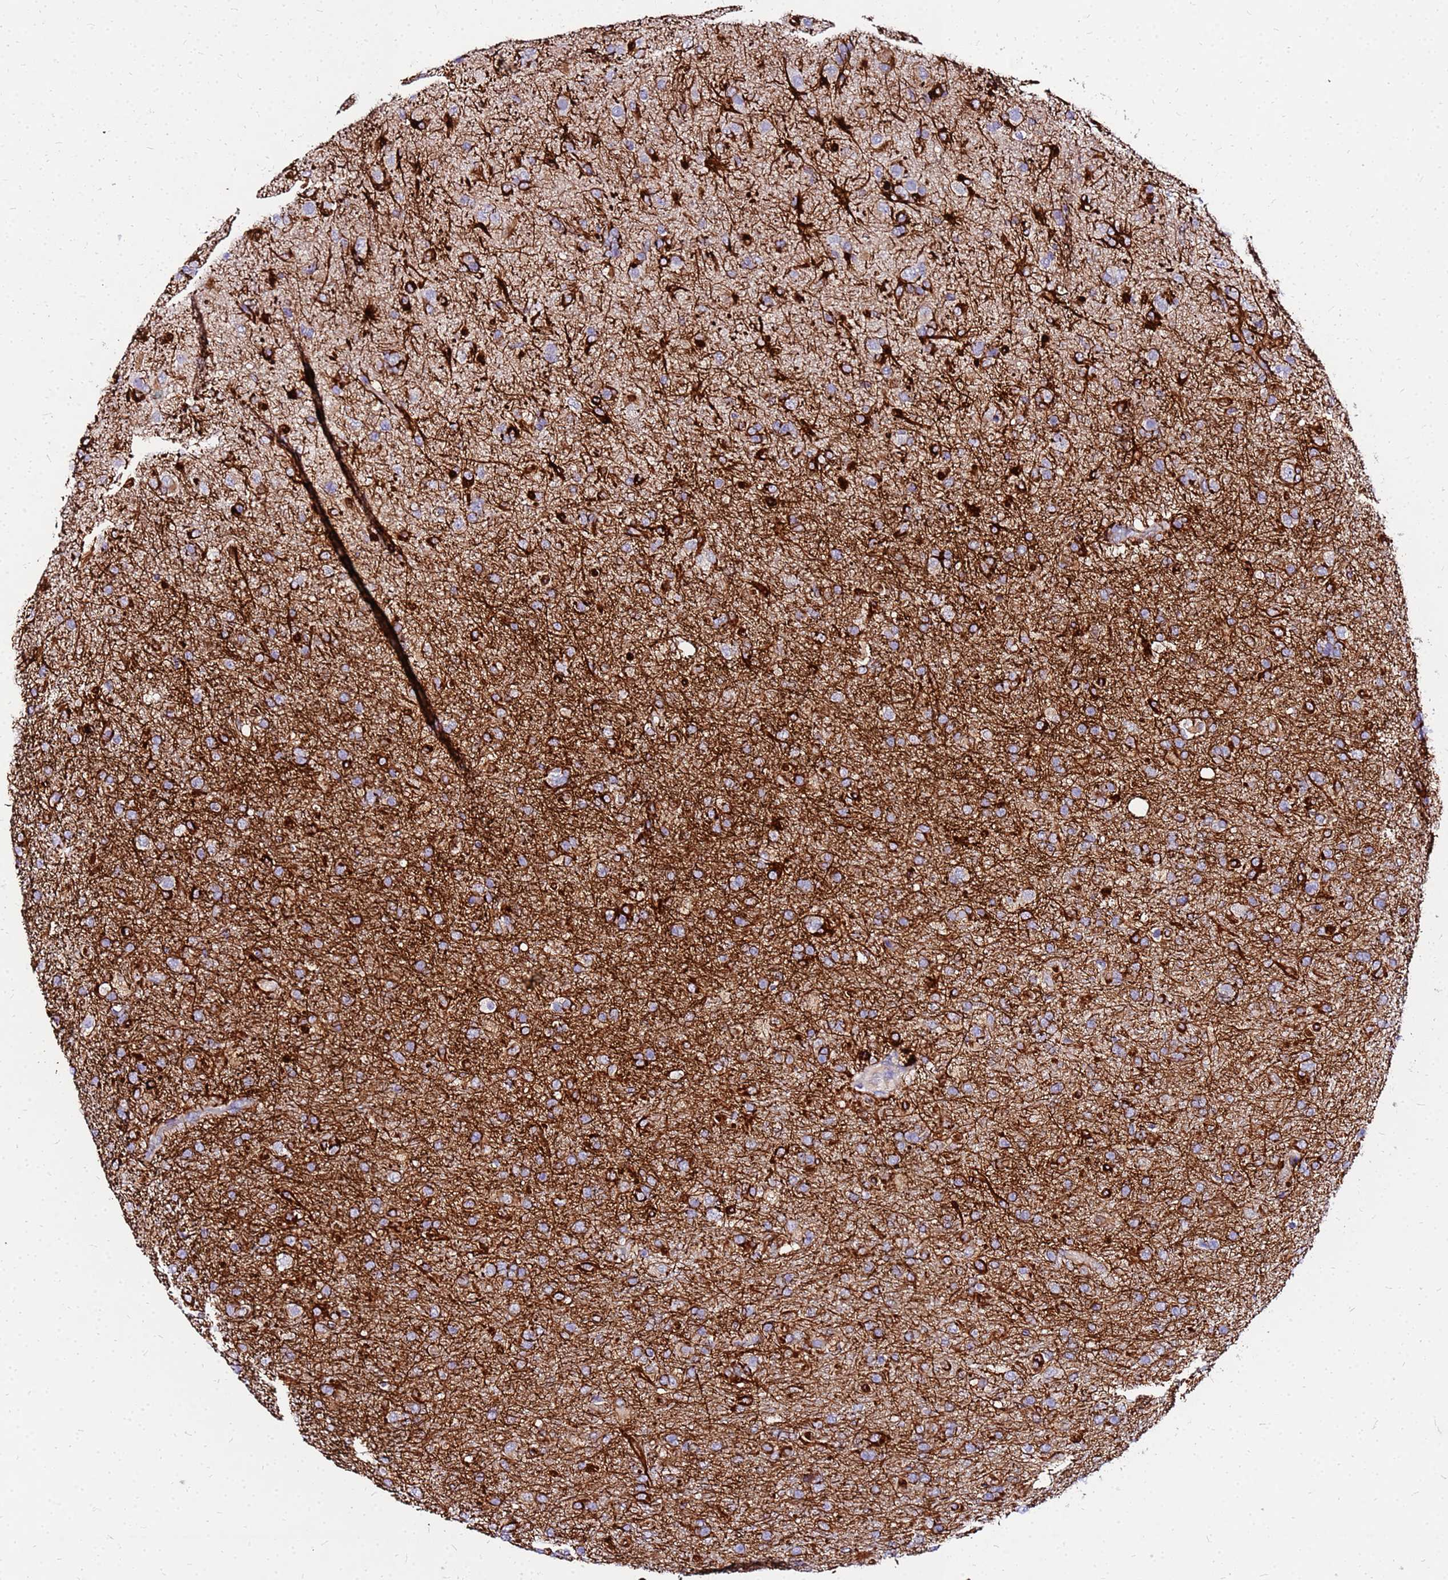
{"staining": {"intensity": "strong", "quantity": "<25%", "location": "cytoplasmic/membranous"}, "tissue": "glioma", "cell_type": "Tumor cells", "image_type": "cancer", "snomed": [{"axis": "morphology", "description": "Glioma, malignant, Low grade"}, {"axis": "topography", "description": "Brain"}], "caption": "This is a photomicrograph of IHC staining of glioma, which shows strong expression in the cytoplasmic/membranous of tumor cells.", "gene": "COX14", "patient": {"sex": "male", "age": 65}}